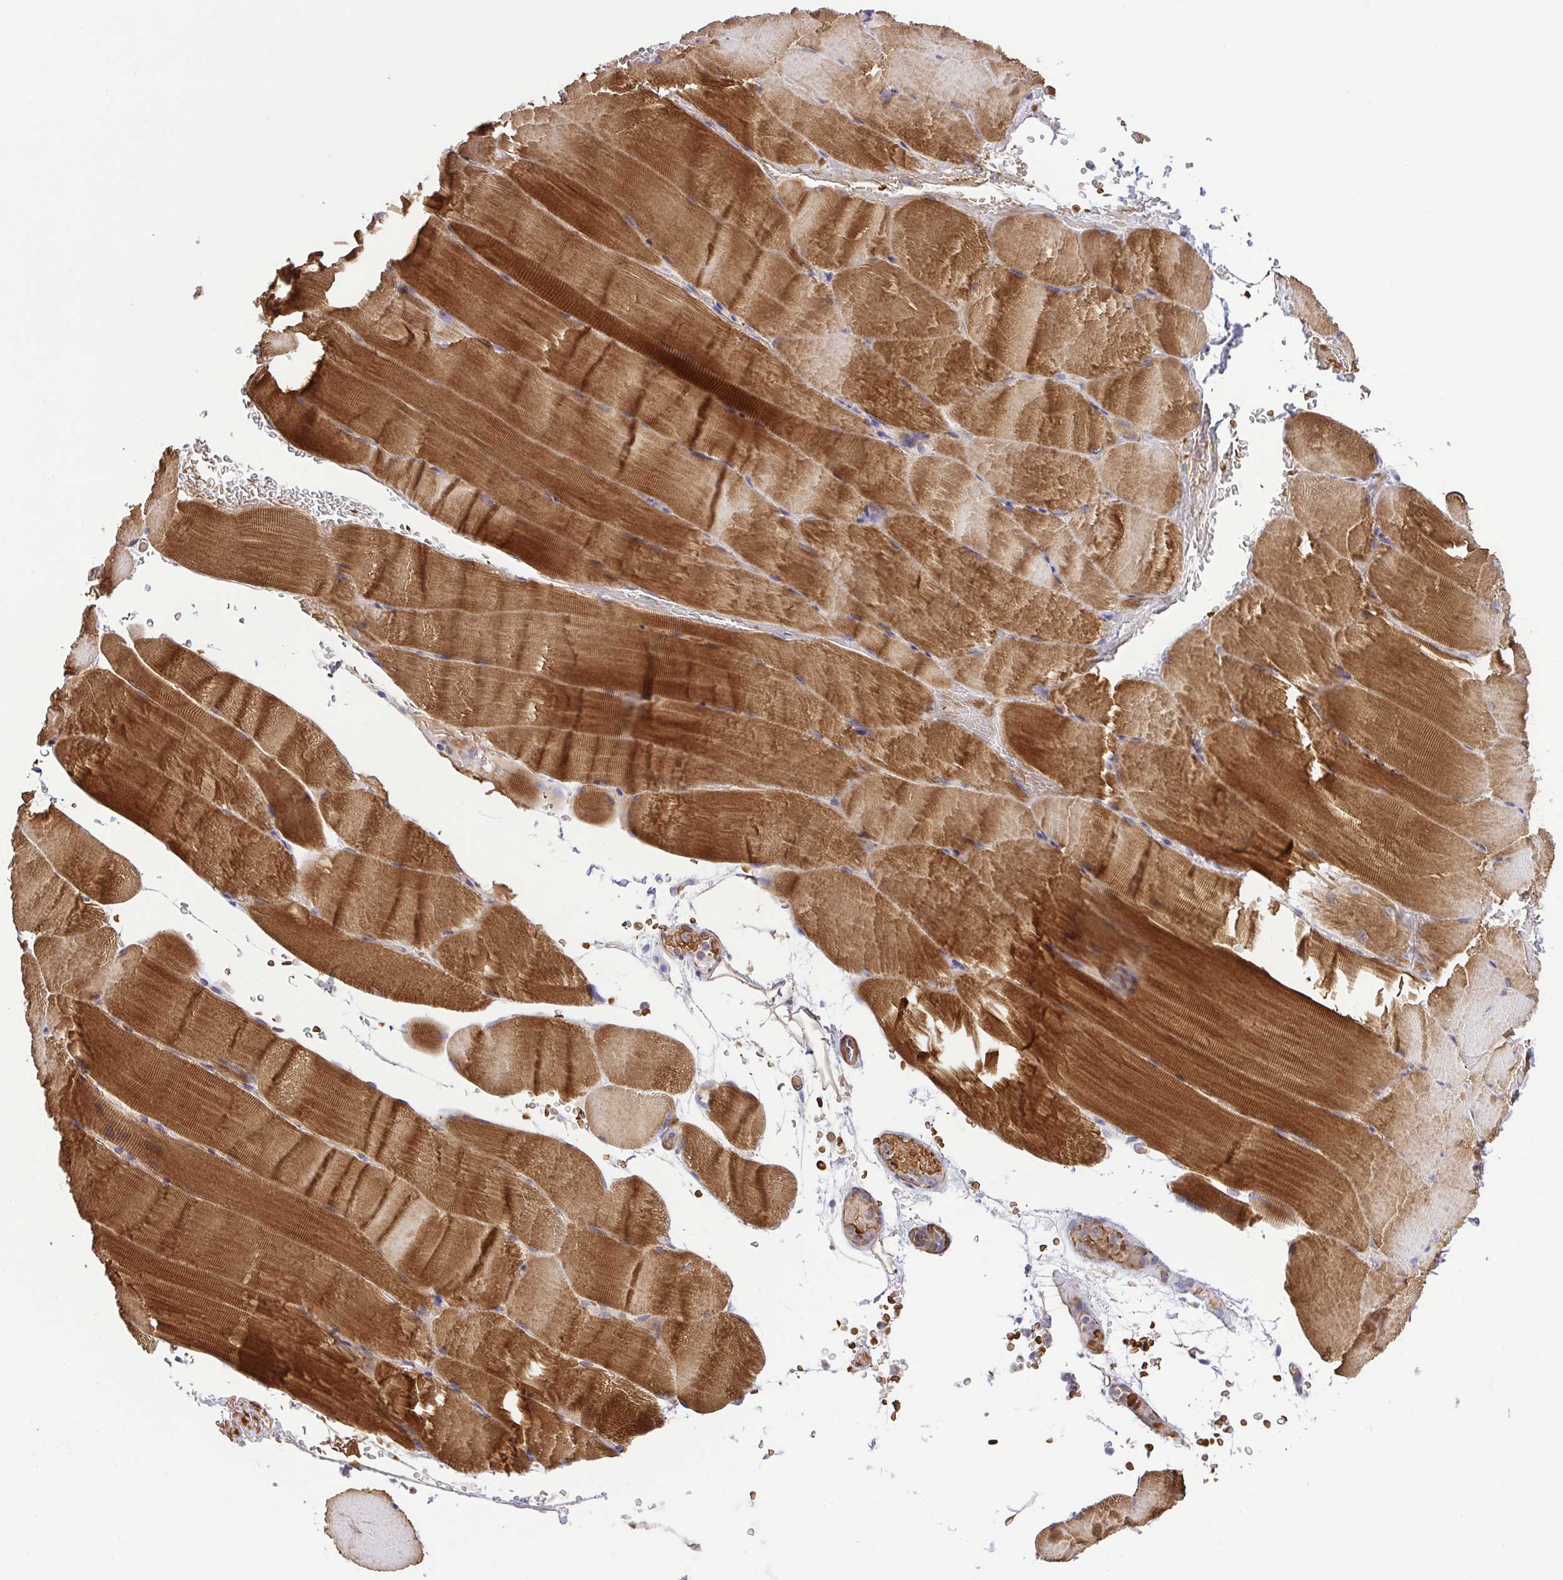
{"staining": {"intensity": "strong", "quantity": "25%-75%", "location": "cytoplasmic/membranous"}, "tissue": "skeletal muscle", "cell_type": "Myocytes", "image_type": "normal", "snomed": [{"axis": "morphology", "description": "Normal tissue, NOS"}, {"axis": "topography", "description": "Skeletal muscle"}], "caption": "DAB immunohistochemical staining of normal human skeletal muscle reveals strong cytoplasmic/membranous protein staining in approximately 25%-75% of myocytes.", "gene": "IDE", "patient": {"sex": "female", "age": 37}}